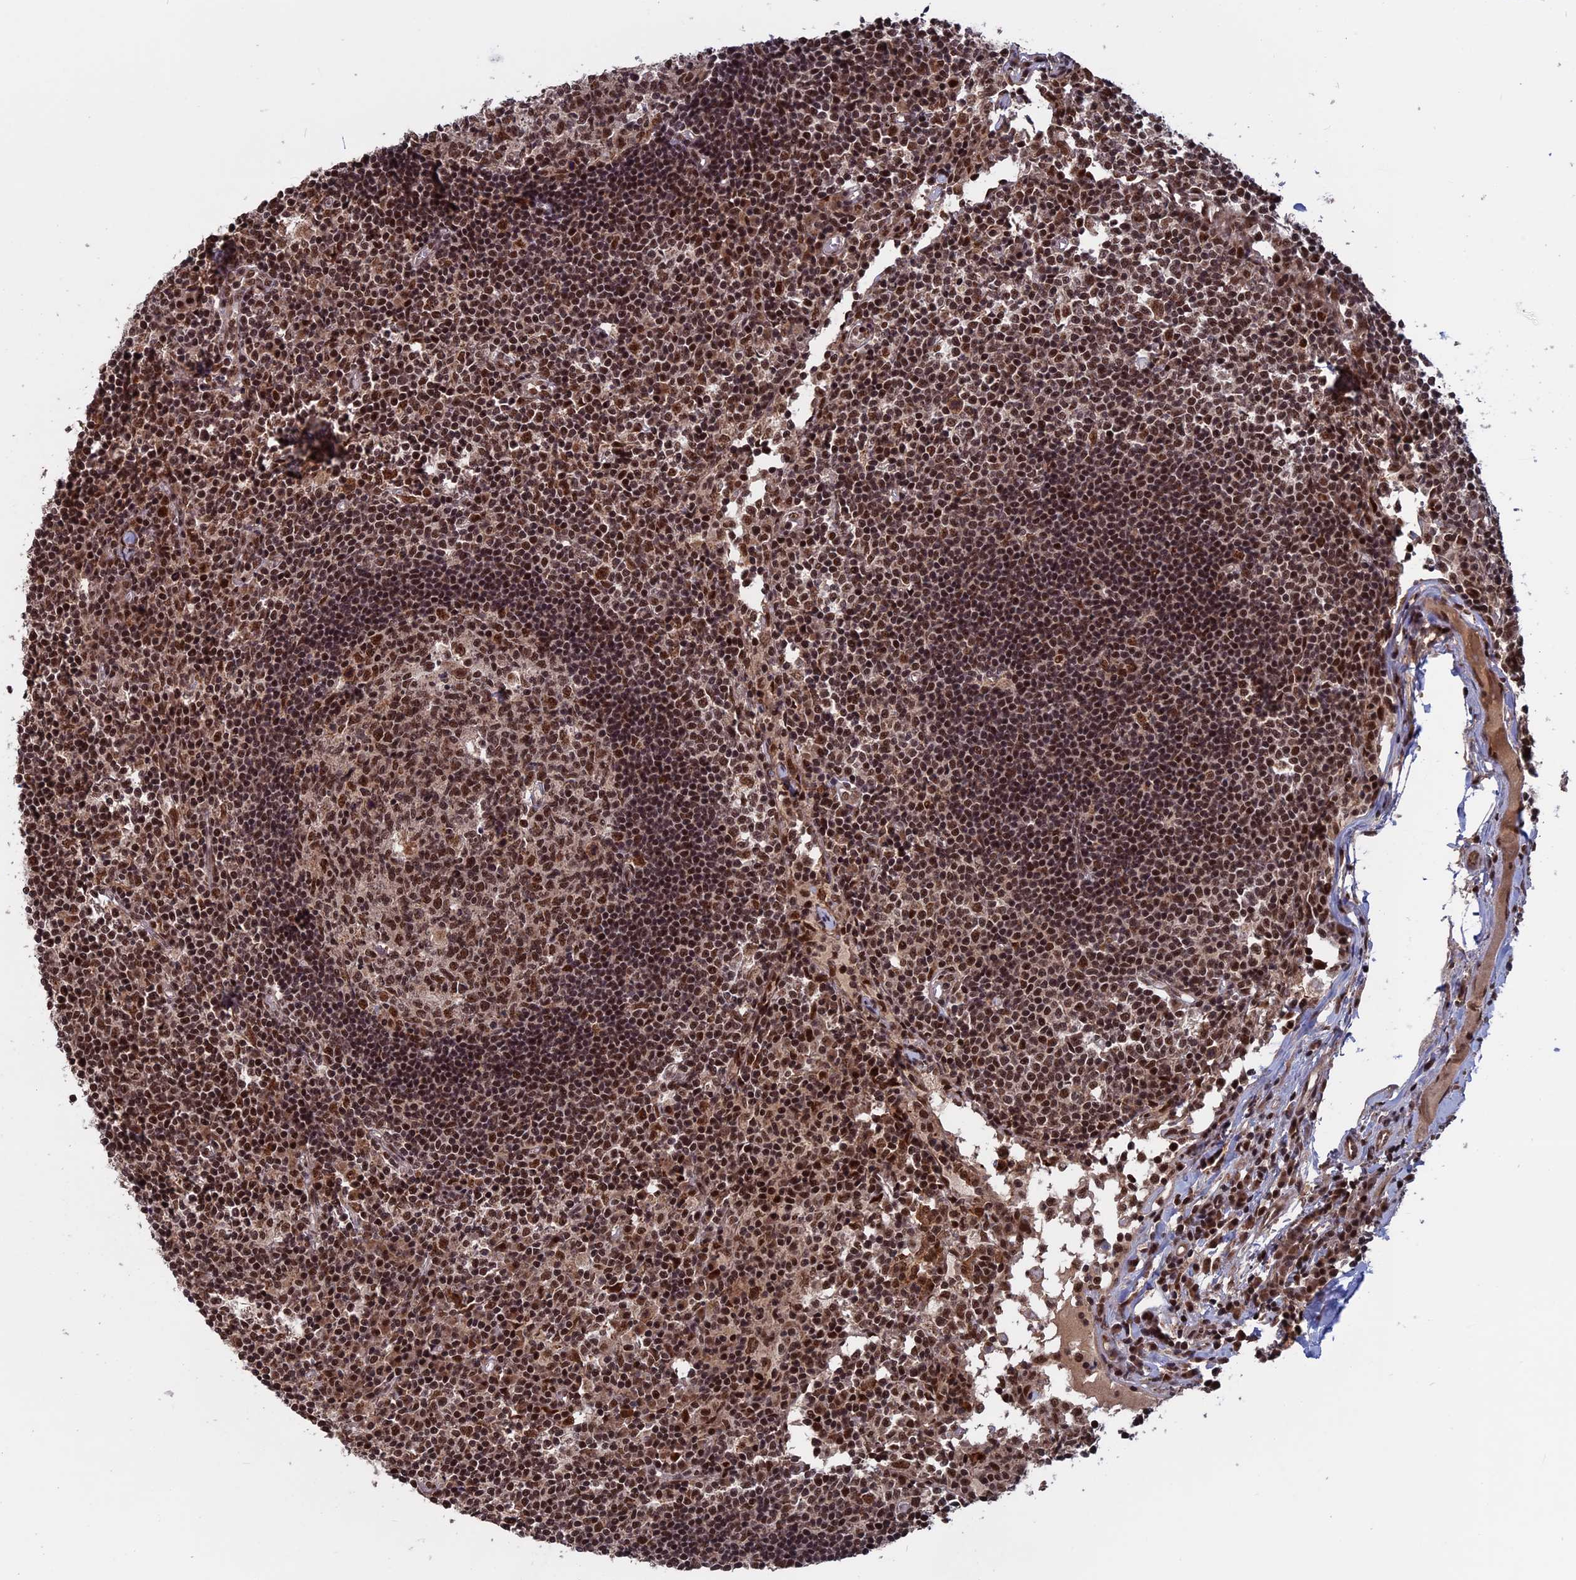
{"staining": {"intensity": "strong", "quantity": ">75%", "location": "nuclear"}, "tissue": "lymph node", "cell_type": "Germinal center cells", "image_type": "normal", "snomed": [{"axis": "morphology", "description": "Normal tissue, NOS"}, {"axis": "topography", "description": "Lymph node"}], "caption": "Immunohistochemical staining of normal lymph node shows high levels of strong nuclear positivity in about >75% of germinal center cells.", "gene": "CACTIN", "patient": {"sex": "female", "age": 55}}